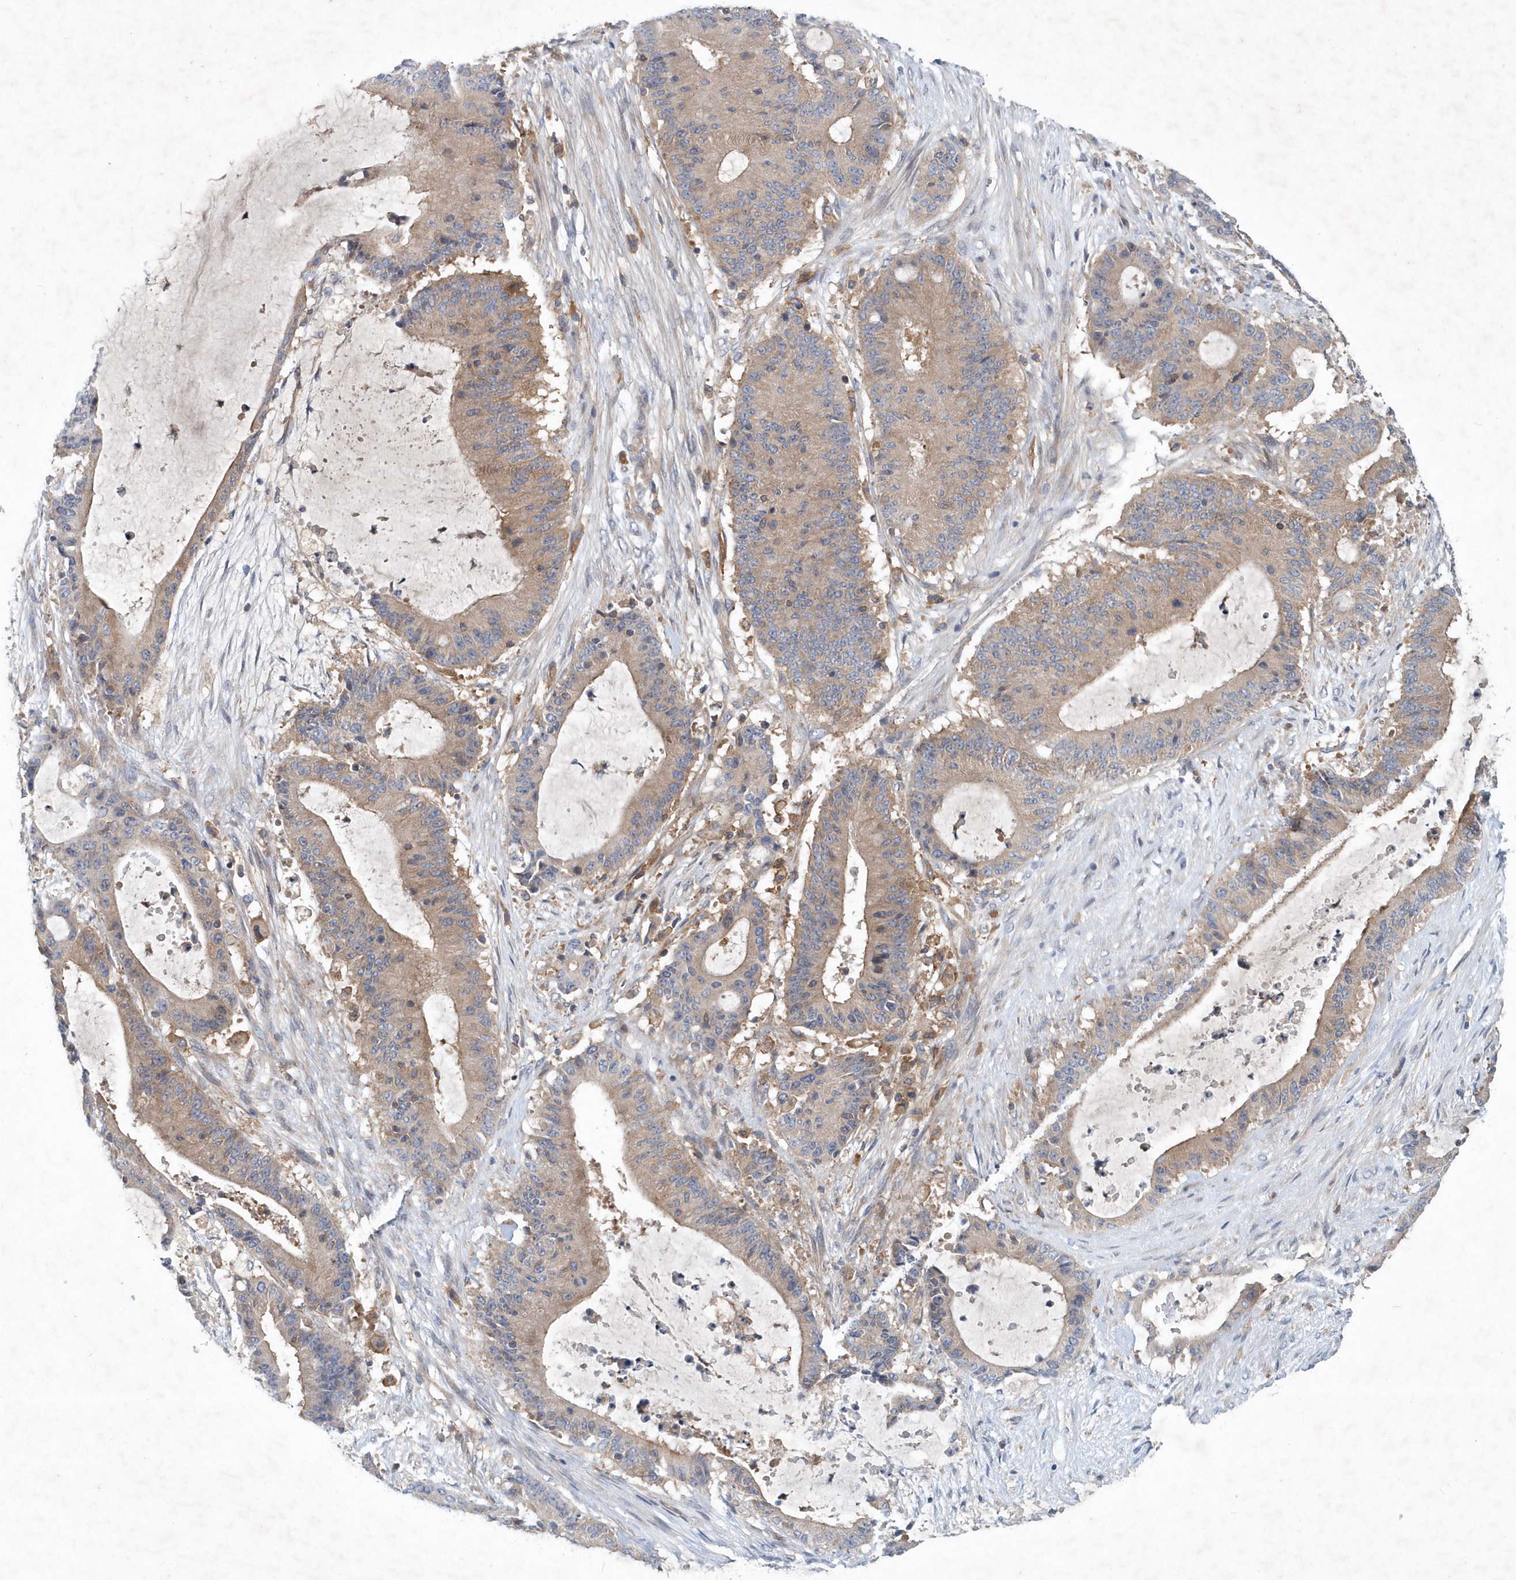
{"staining": {"intensity": "weak", "quantity": ">75%", "location": "cytoplasmic/membranous"}, "tissue": "liver cancer", "cell_type": "Tumor cells", "image_type": "cancer", "snomed": [{"axis": "morphology", "description": "Normal tissue, NOS"}, {"axis": "morphology", "description": "Cholangiocarcinoma"}, {"axis": "topography", "description": "Liver"}, {"axis": "topography", "description": "Peripheral nerve tissue"}], "caption": "Immunohistochemical staining of human liver cholangiocarcinoma exhibits low levels of weak cytoplasmic/membranous staining in about >75% of tumor cells.", "gene": "P2RY10", "patient": {"sex": "female", "age": 73}}